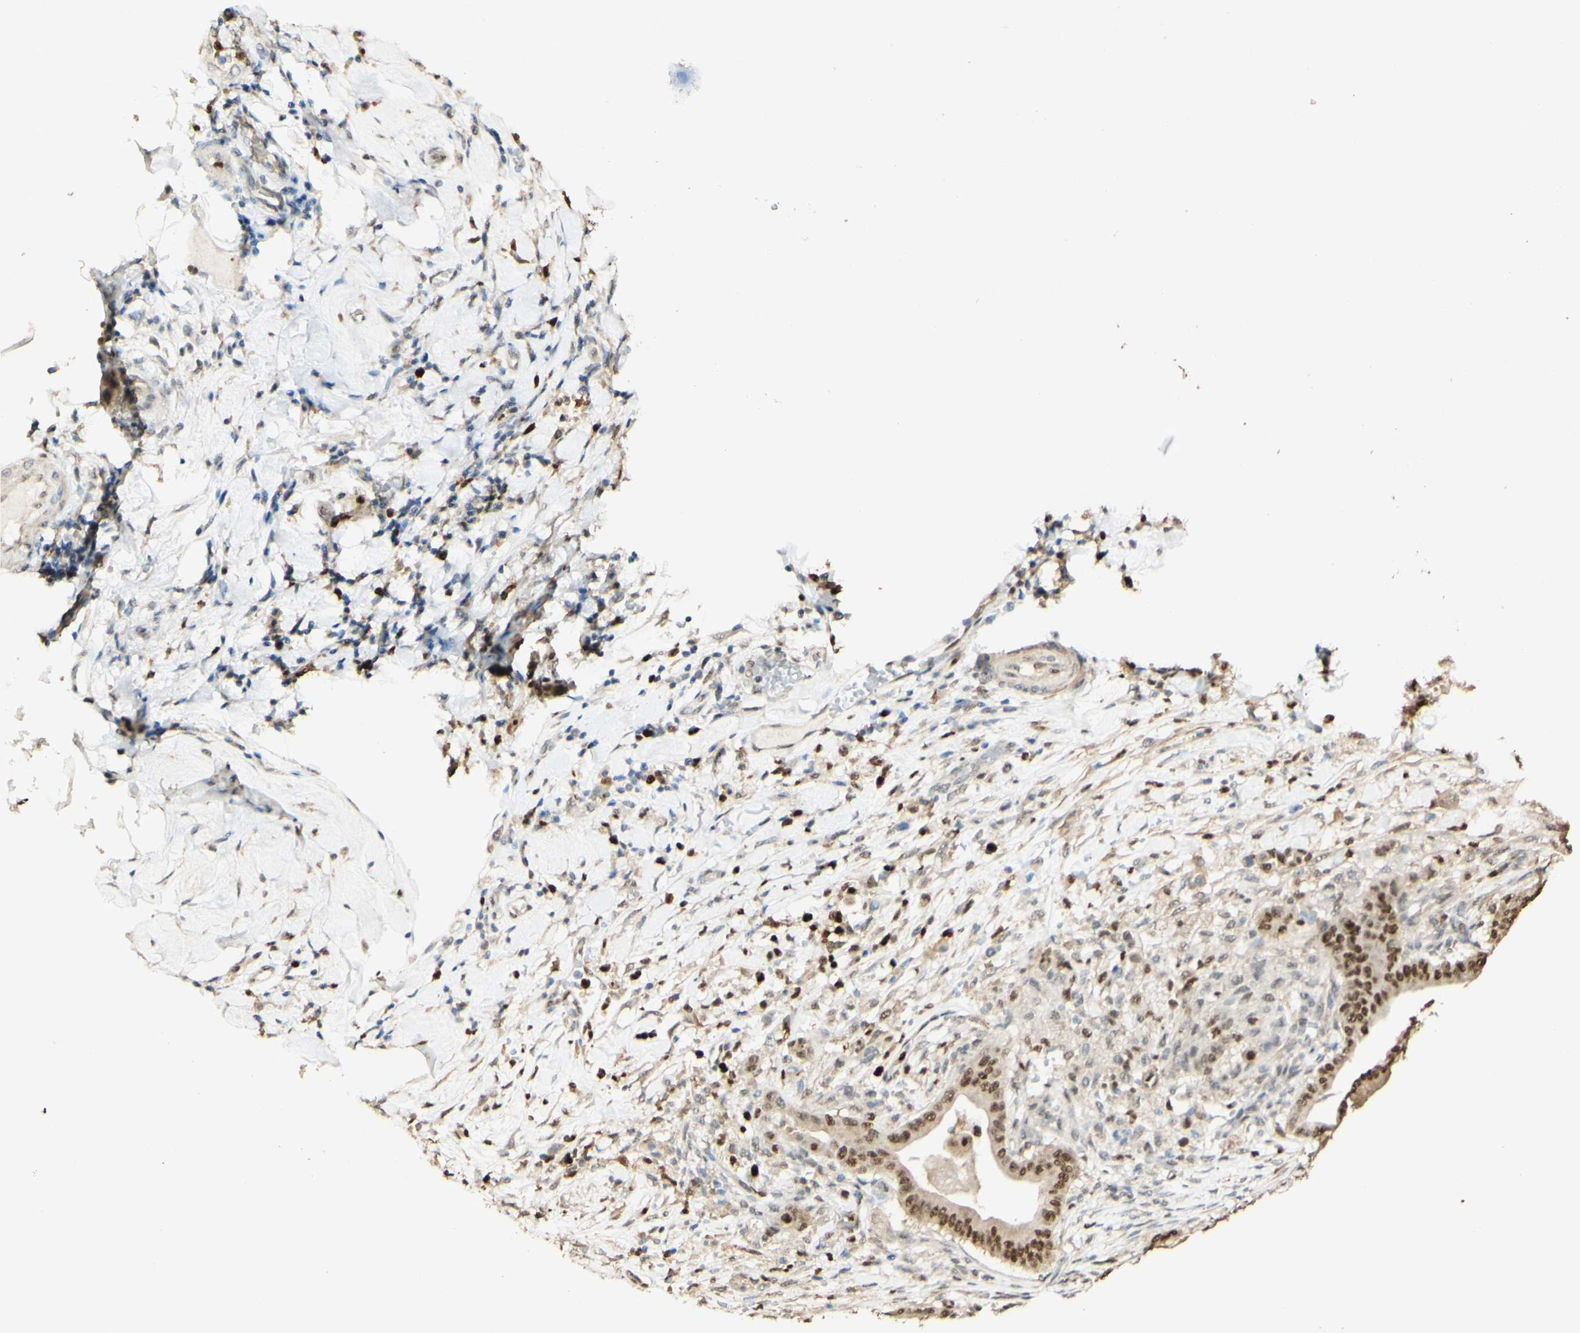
{"staining": {"intensity": "strong", "quantity": ">75%", "location": "cytoplasmic/membranous,nuclear"}, "tissue": "pancreatic cancer", "cell_type": "Tumor cells", "image_type": "cancer", "snomed": [{"axis": "morphology", "description": "Adenocarcinoma, NOS"}, {"axis": "topography", "description": "Pancreas"}], "caption": "Human pancreatic adenocarcinoma stained with a protein marker exhibits strong staining in tumor cells.", "gene": "MAP3K4", "patient": {"sex": "male", "age": 63}}